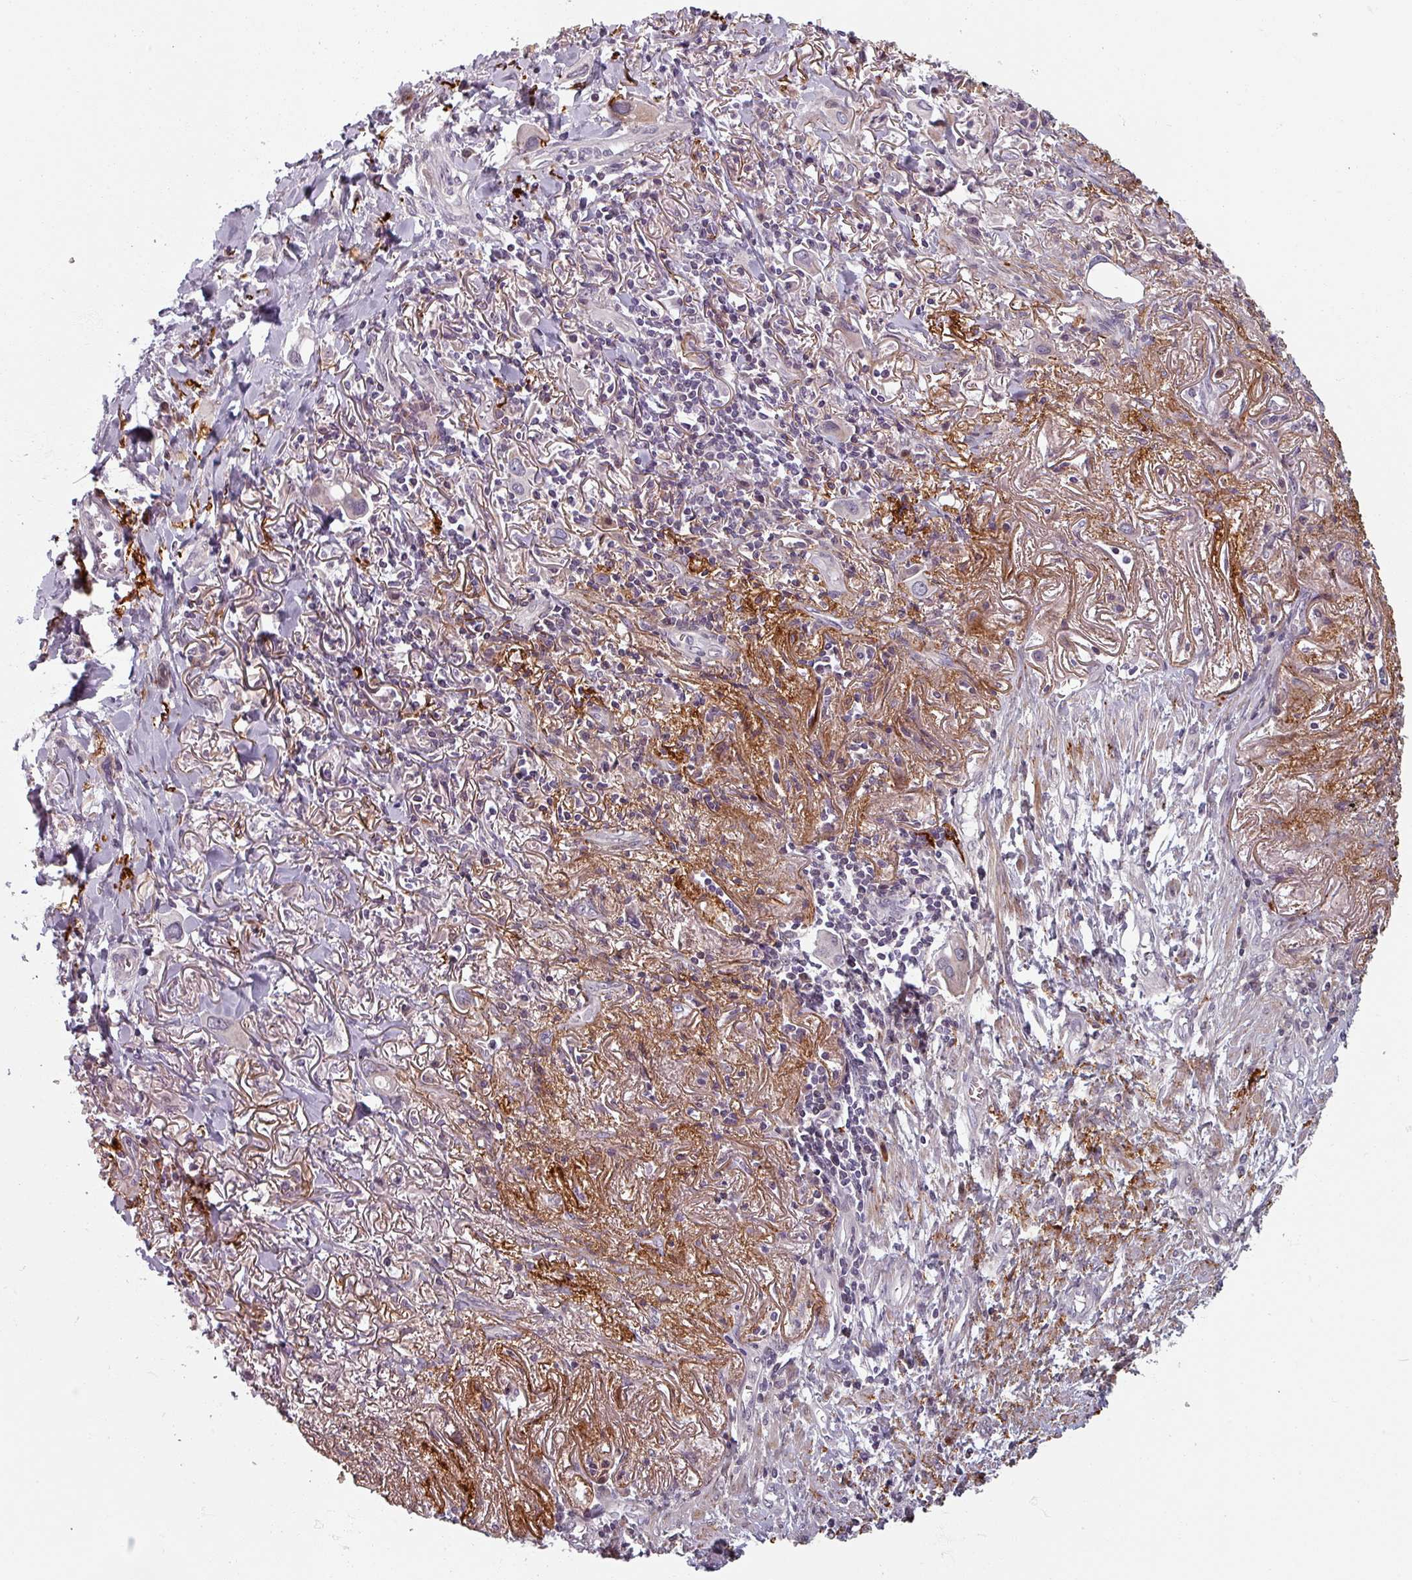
{"staining": {"intensity": "moderate", "quantity": "<25%", "location": "cytoplasmic/membranous"}, "tissue": "lung cancer", "cell_type": "Tumor cells", "image_type": "cancer", "snomed": [{"axis": "morphology", "description": "Adenocarcinoma, NOS"}, {"axis": "topography", "description": "Lung"}], "caption": "There is low levels of moderate cytoplasmic/membranous positivity in tumor cells of lung cancer, as demonstrated by immunohistochemical staining (brown color).", "gene": "CYB5RL", "patient": {"sex": "male", "age": 76}}